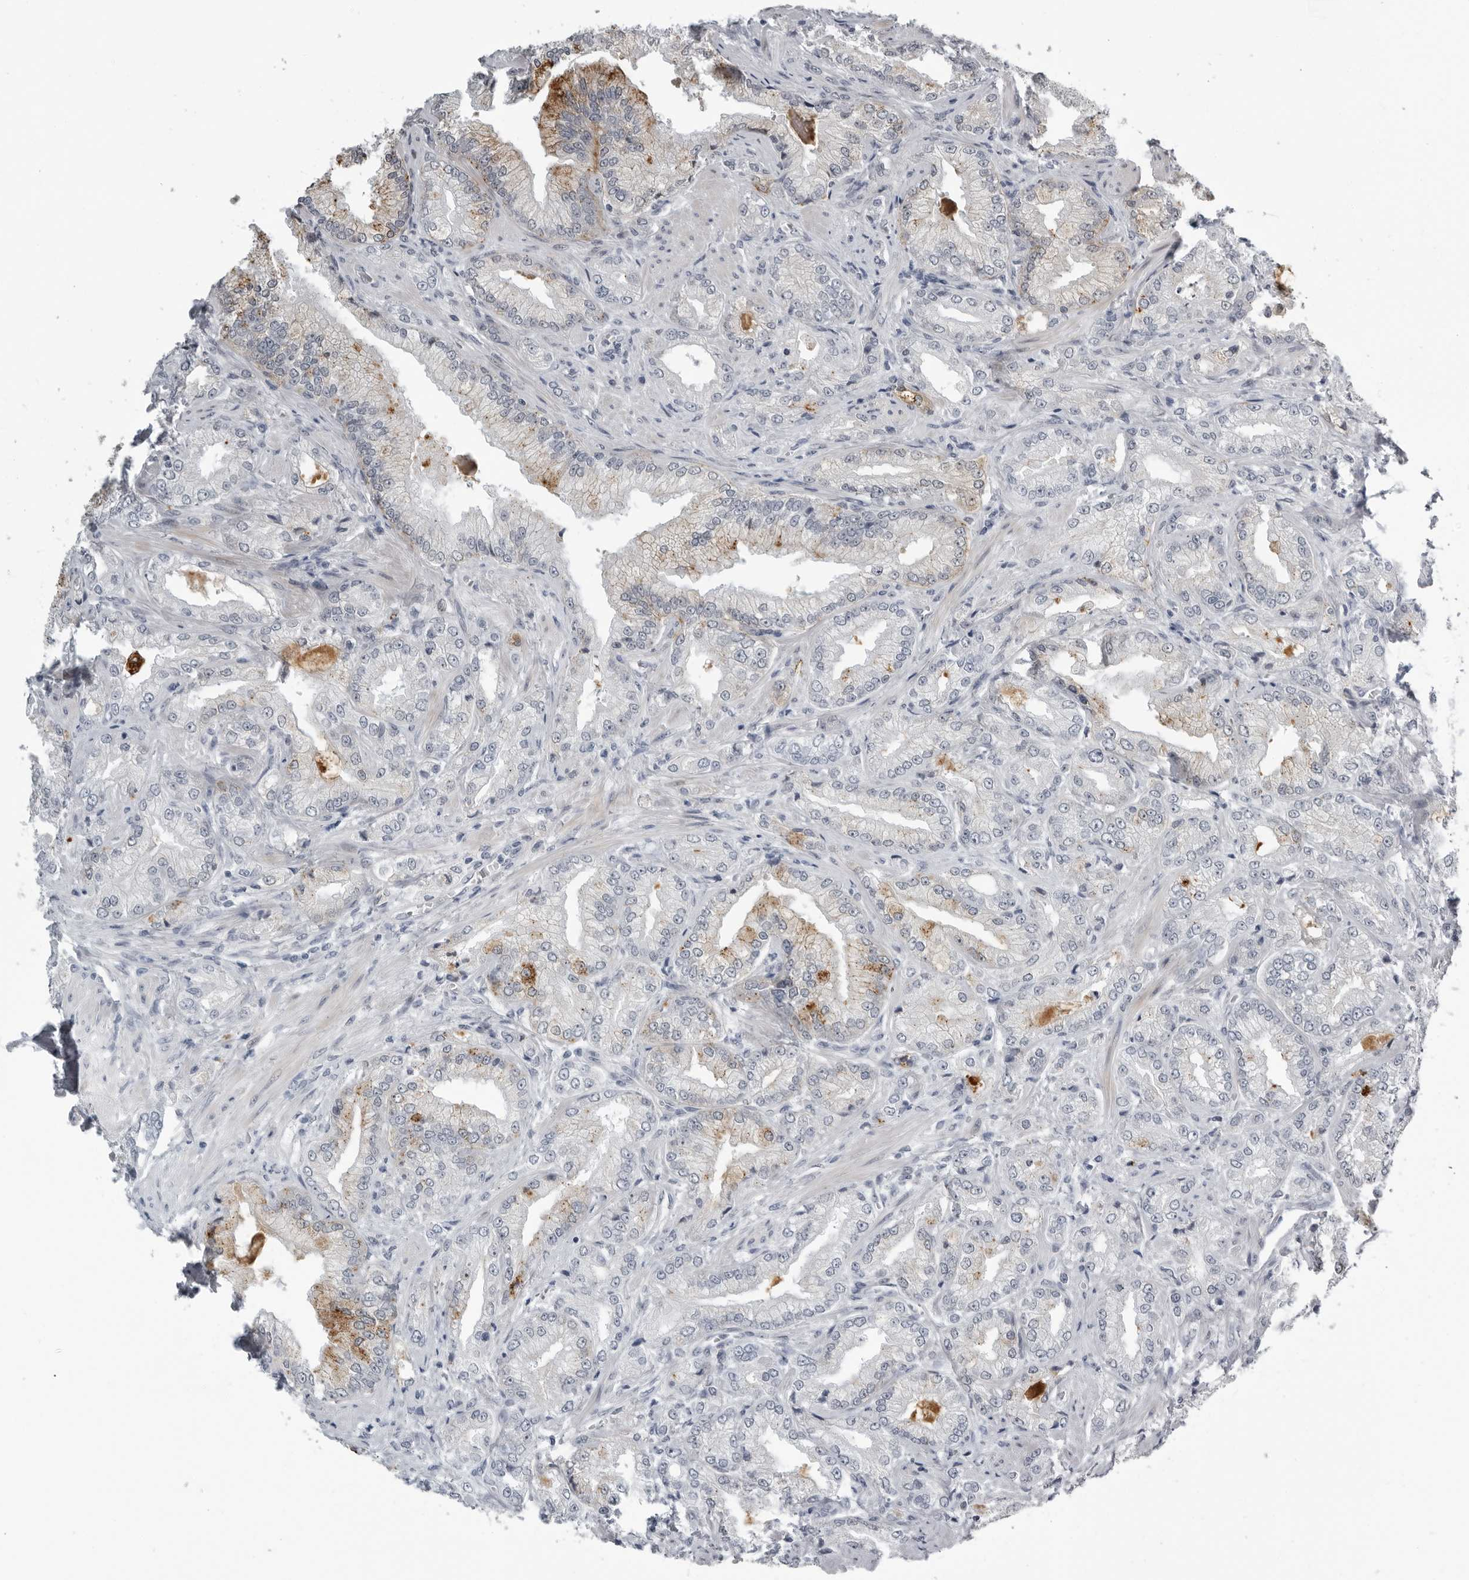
{"staining": {"intensity": "moderate", "quantity": "<25%", "location": "cytoplasmic/membranous"}, "tissue": "prostate cancer", "cell_type": "Tumor cells", "image_type": "cancer", "snomed": [{"axis": "morphology", "description": "Adenocarcinoma, Low grade"}, {"axis": "topography", "description": "Prostate"}], "caption": "A brown stain shows moderate cytoplasmic/membranous staining of a protein in human adenocarcinoma (low-grade) (prostate) tumor cells.", "gene": "PRRX2", "patient": {"sex": "male", "age": 62}}